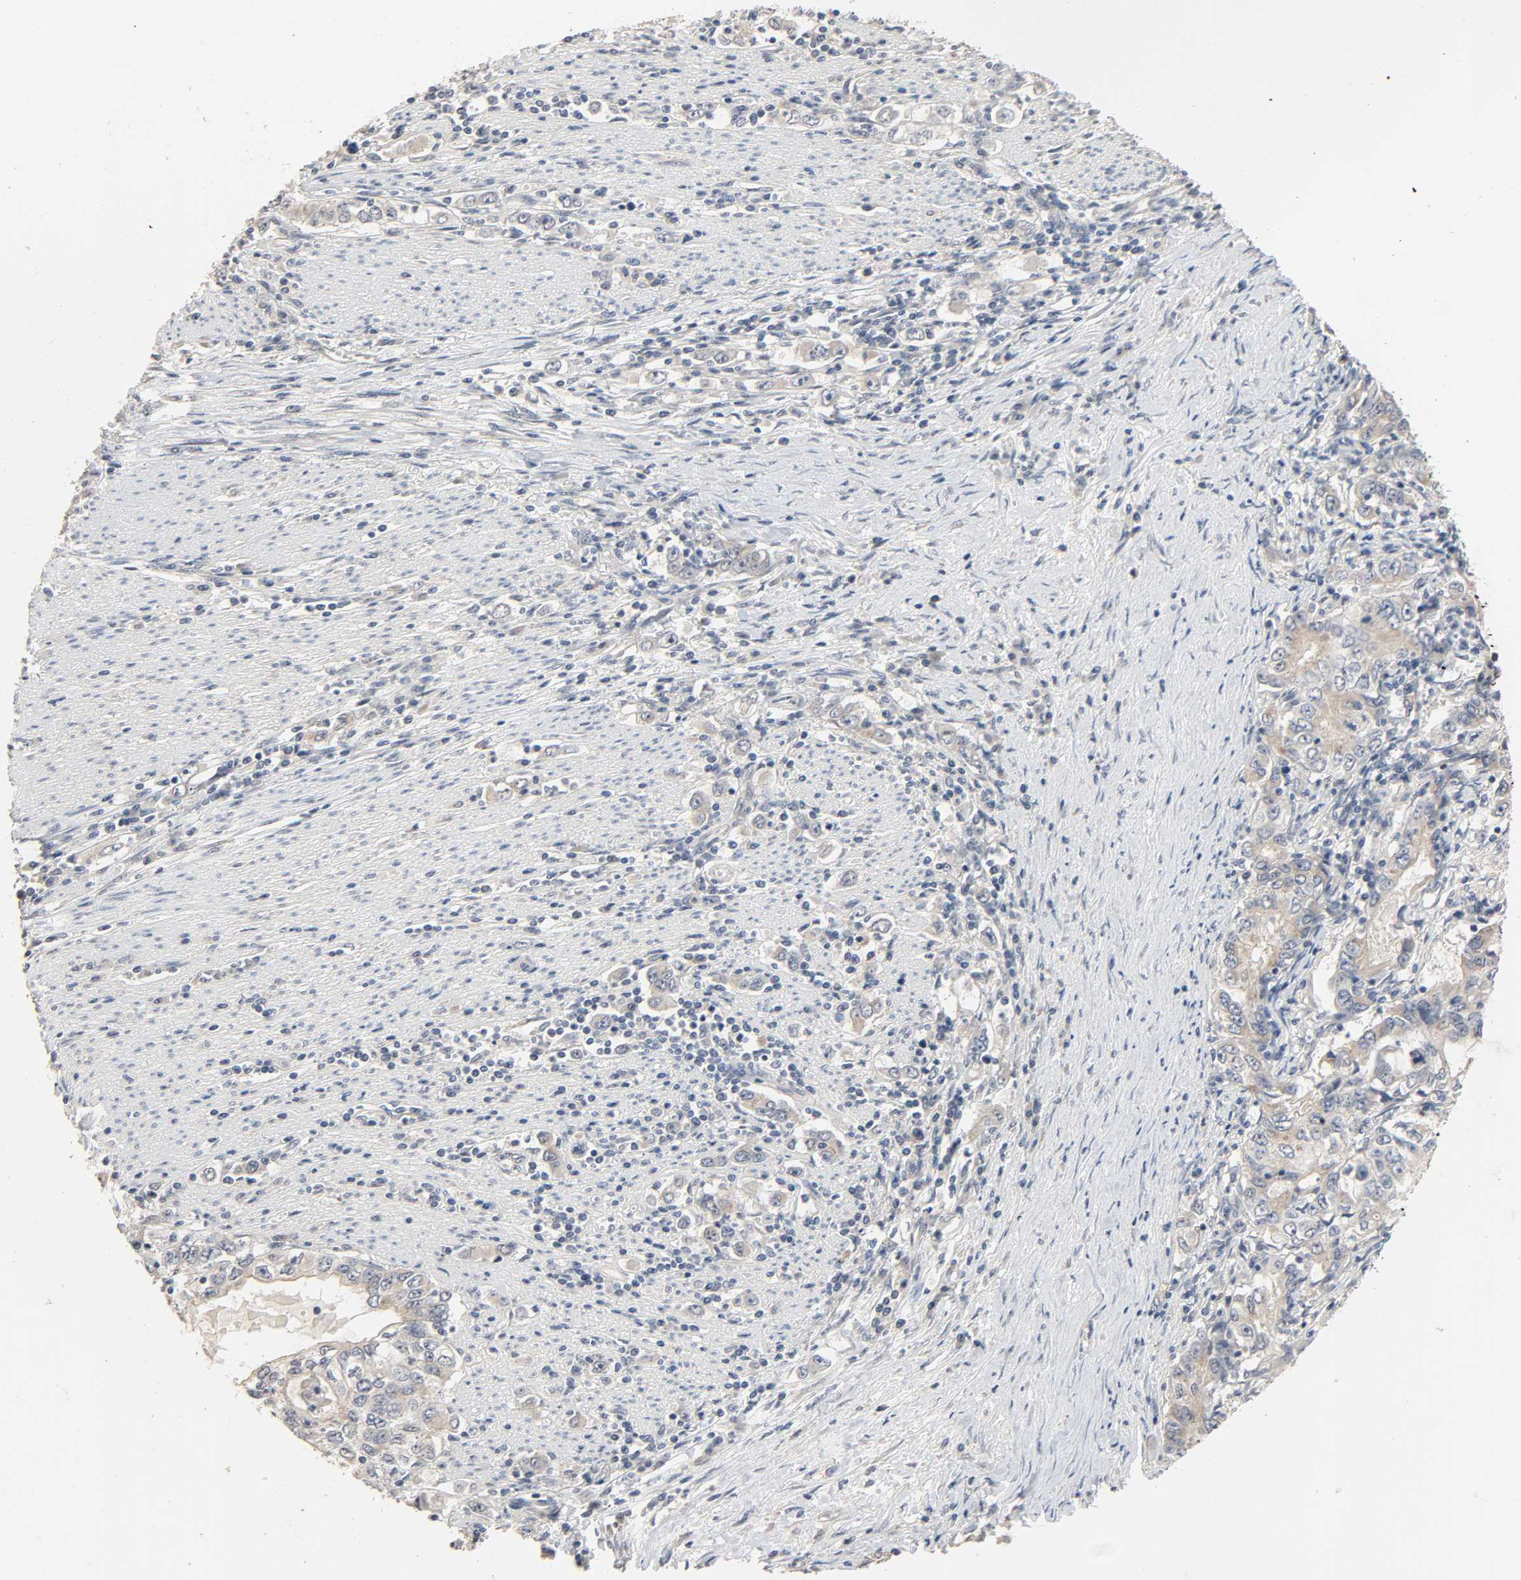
{"staining": {"intensity": "negative", "quantity": "none", "location": "none"}, "tissue": "stomach cancer", "cell_type": "Tumor cells", "image_type": "cancer", "snomed": [{"axis": "morphology", "description": "Adenocarcinoma, NOS"}, {"axis": "topography", "description": "Stomach, lower"}], "caption": "Immunohistochemistry (IHC) photomicrograph of human stomach adenocarcinoma stained for a protein (brown), which exhibits no positivity in tumor cells.", "gene": "MAGEA8", "patient": {"sex": "female", "age": 72}}